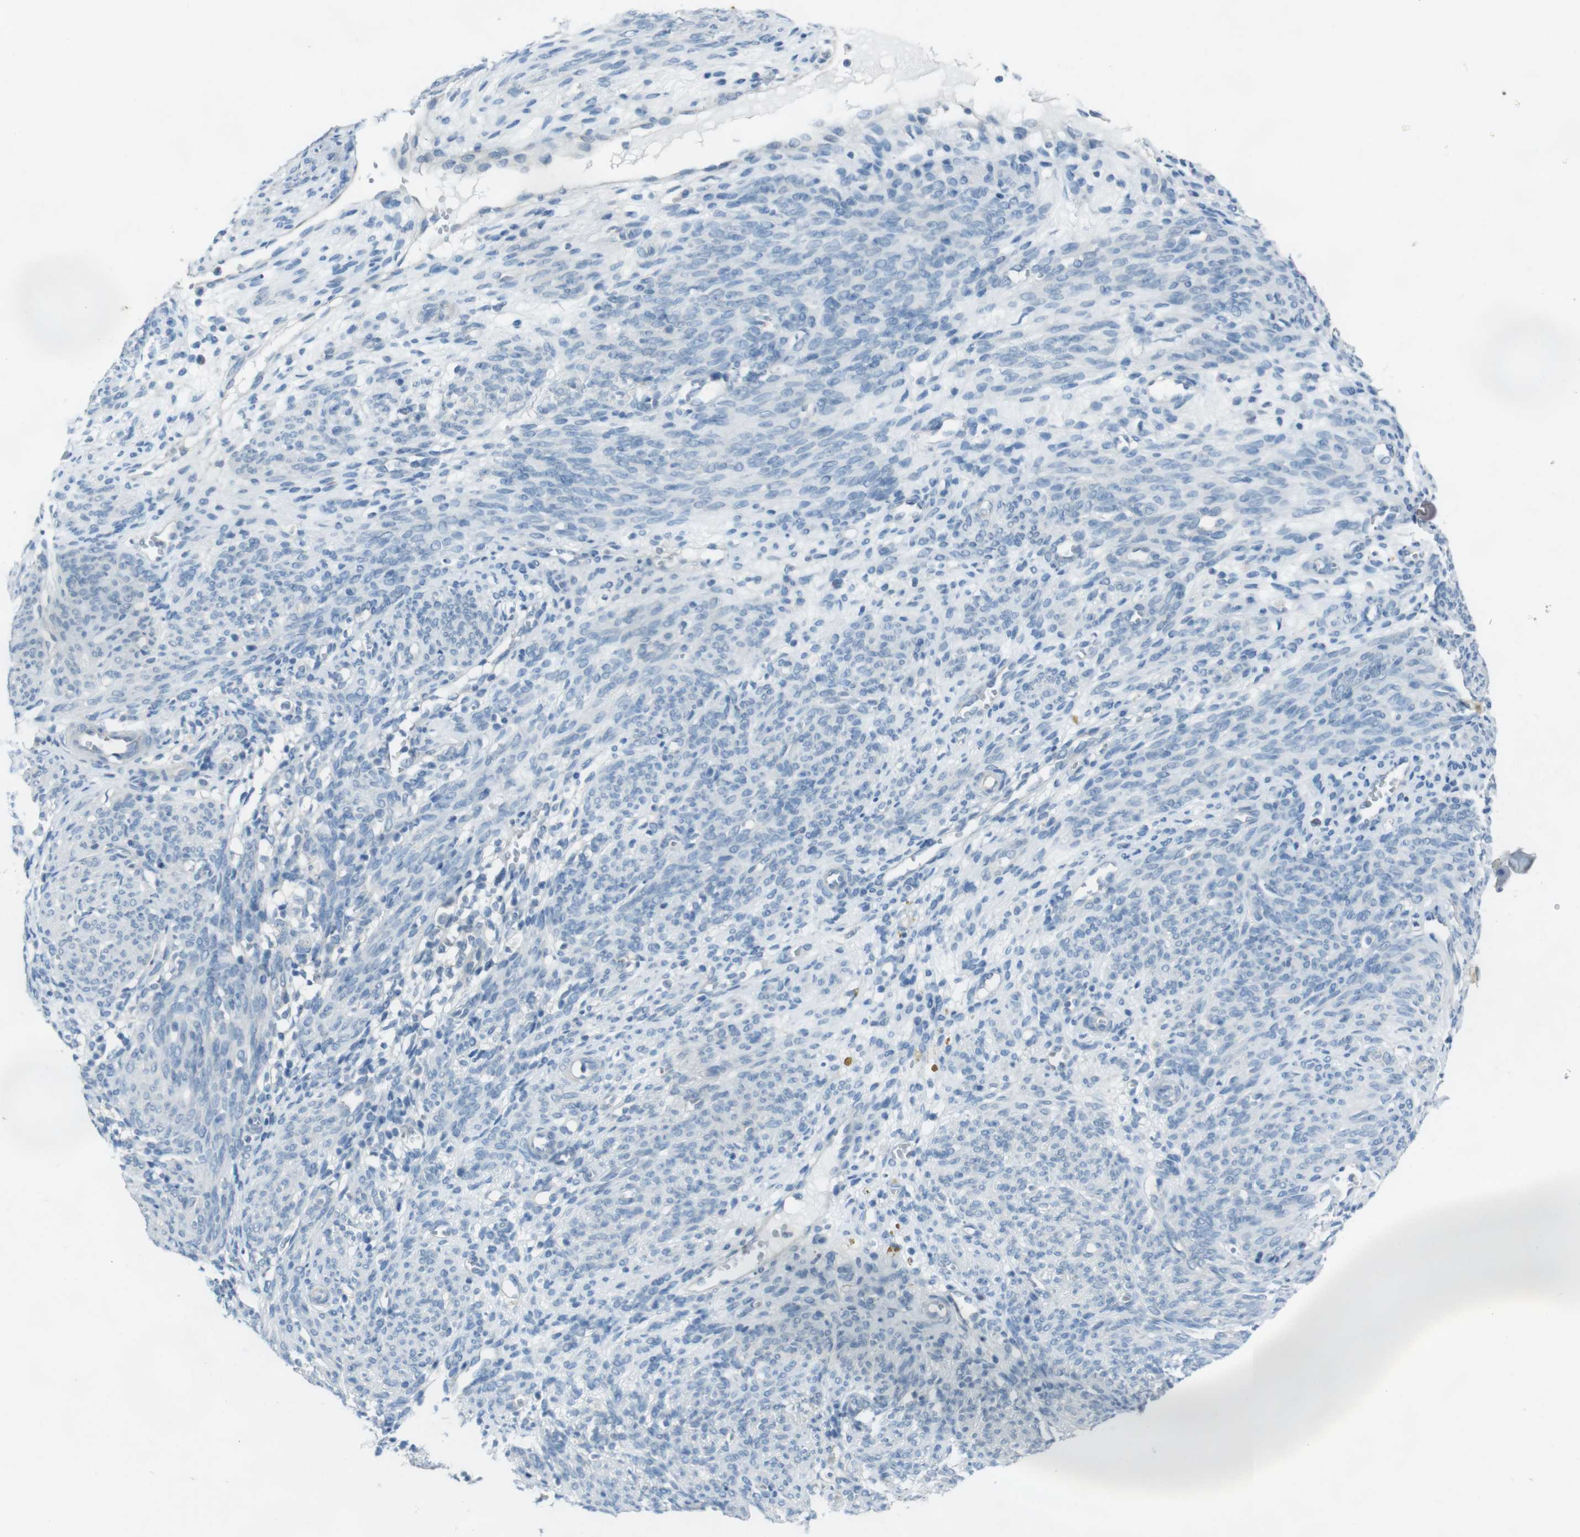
{"staining": {"intensity": "negative", "quantity": "none", "location": "none"}, "tissue": "endometrium", "cell_type": "Cells in endometrial stroma", "image_type": "normal", "snomed": [{"axis": "morphology", "description": "Normal tissue, NOS"}, {"axis": "morphology", "description": "Adenocarcinoma, NOS"}, {"axis": "topography", "description": "Endometrium"}, {"axis": "topography", "description": "Ovary"}], "caption": "Immunohistochemistry photomicrograph of unremarkable endometrium: endometrium stained with DAB (3,3'-diaminobenzidine) shows no significant protein staining in cells in endometrial stroma.", "gene": "ENTPD7", "patient": {"sex": "female", "age": 68}}